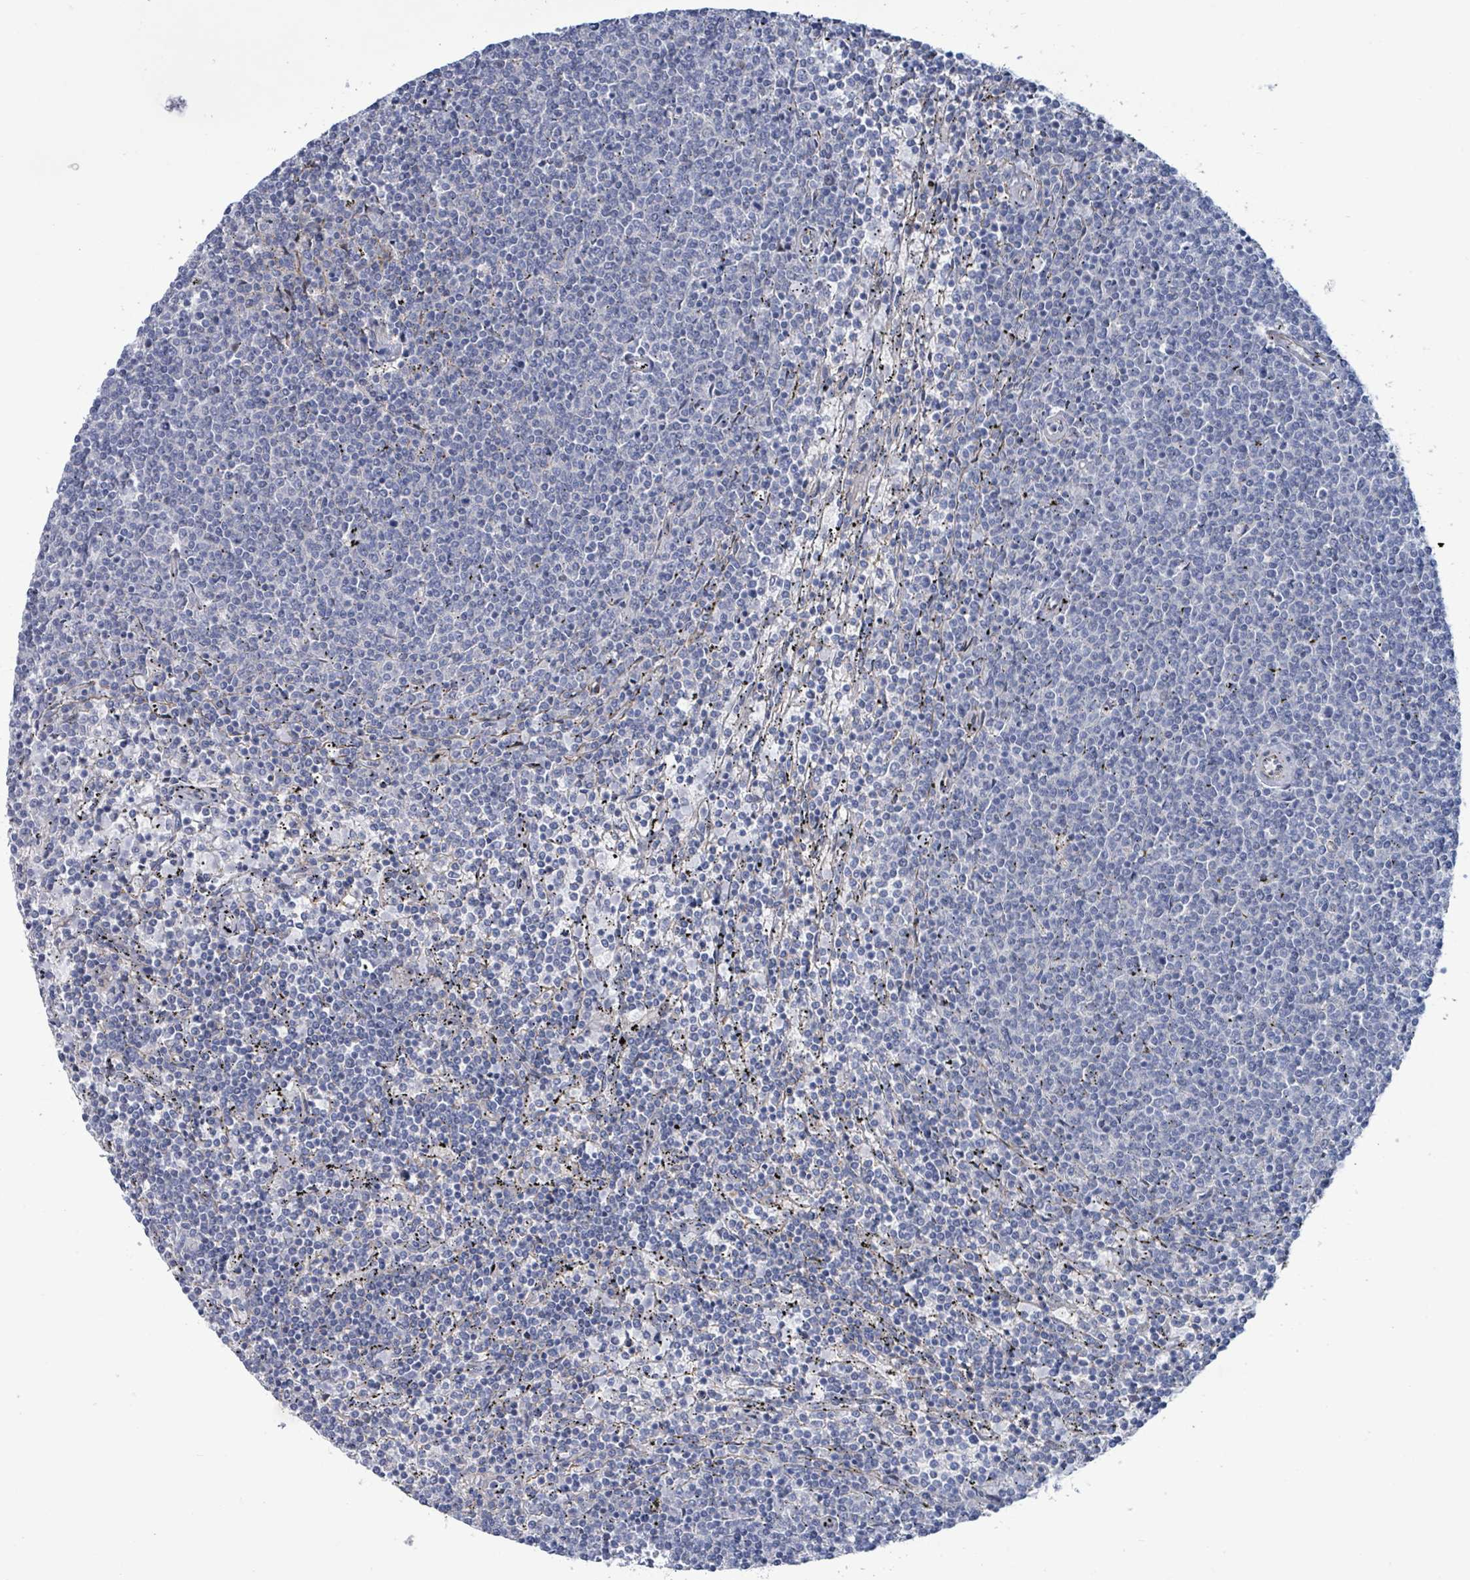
{"staining": {"intensity": "negative", "quantity": "none", "location": "none"}, "tissue": "lymphoma", "cell_type": "Tumor cells", "image_type": "cancer", "snomed": [{"axis": "morphology", "description": "Malignant lymphoma, non-Hodgkin's type, Low grade"}, {"axis": "topography", "description": "Spleen"}], "caption": "The immunohistochemistry micrograph has no significant staining in tumor cells of low-grade malignant lymphoma, non-Hodgkin's type tissue.", "gene": "DMRTC1B", "patient": {"sex": "female", "age": 50}}